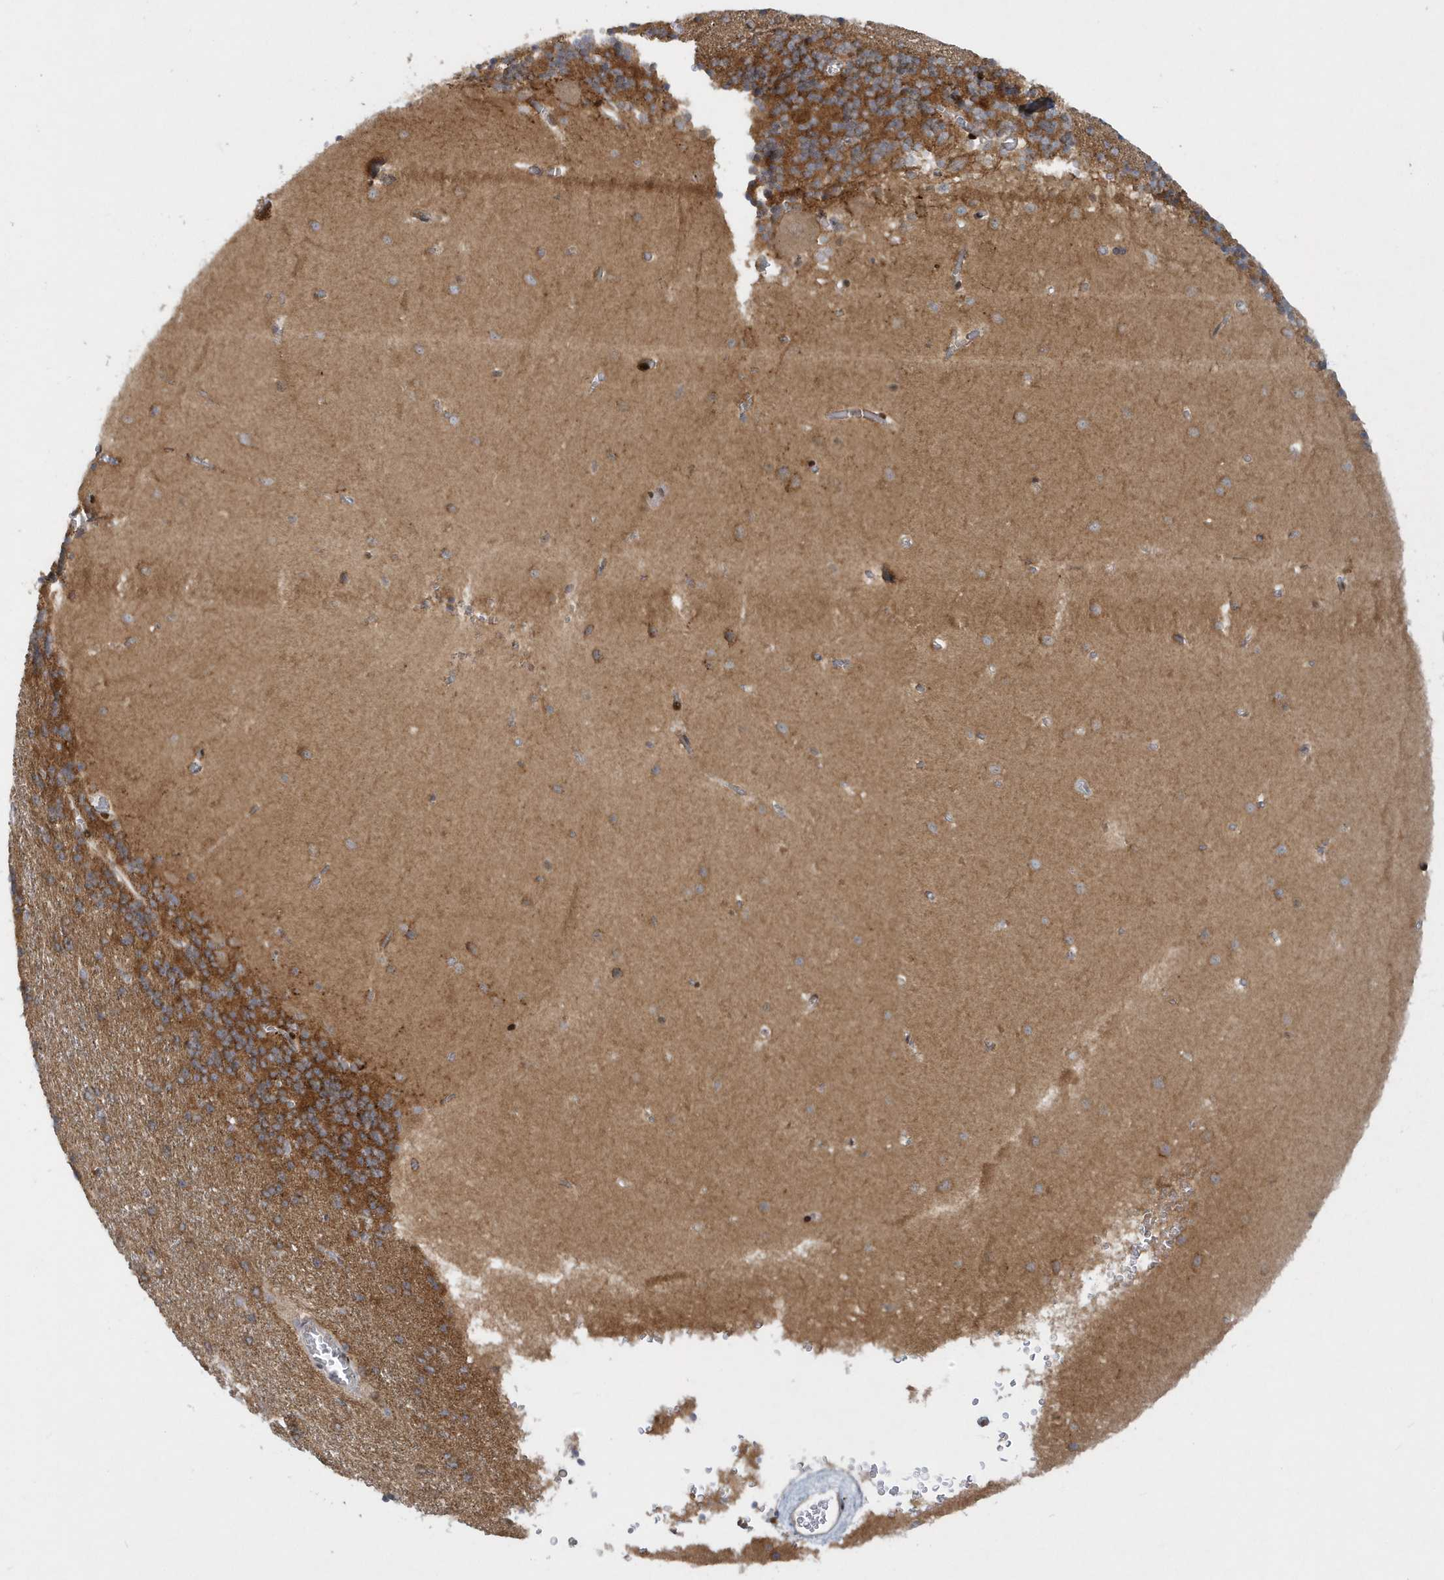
{"staining": {"intensity": "moderate", "quantity": "25%-75%", "location": "cytoplasmic/membranous"}, "tissue": "cerebellum", "cell_type": "Cells in granular layer", "image_type": "normal", "snomed": [{"axis": "morphology", "description": "Normal tissue, NOS"}, {"axis": "topography", "description": "Cerebellum"}], "caption": "Approximately 25%-75% of cells in granular layer in benign human cerebellum reveal moderate cytoplasmic/membranous protein staining as visualized by brown immunohistochemical staining.", "gene": "ATG4A", "patient": {"sex": "male", "age": 37}}